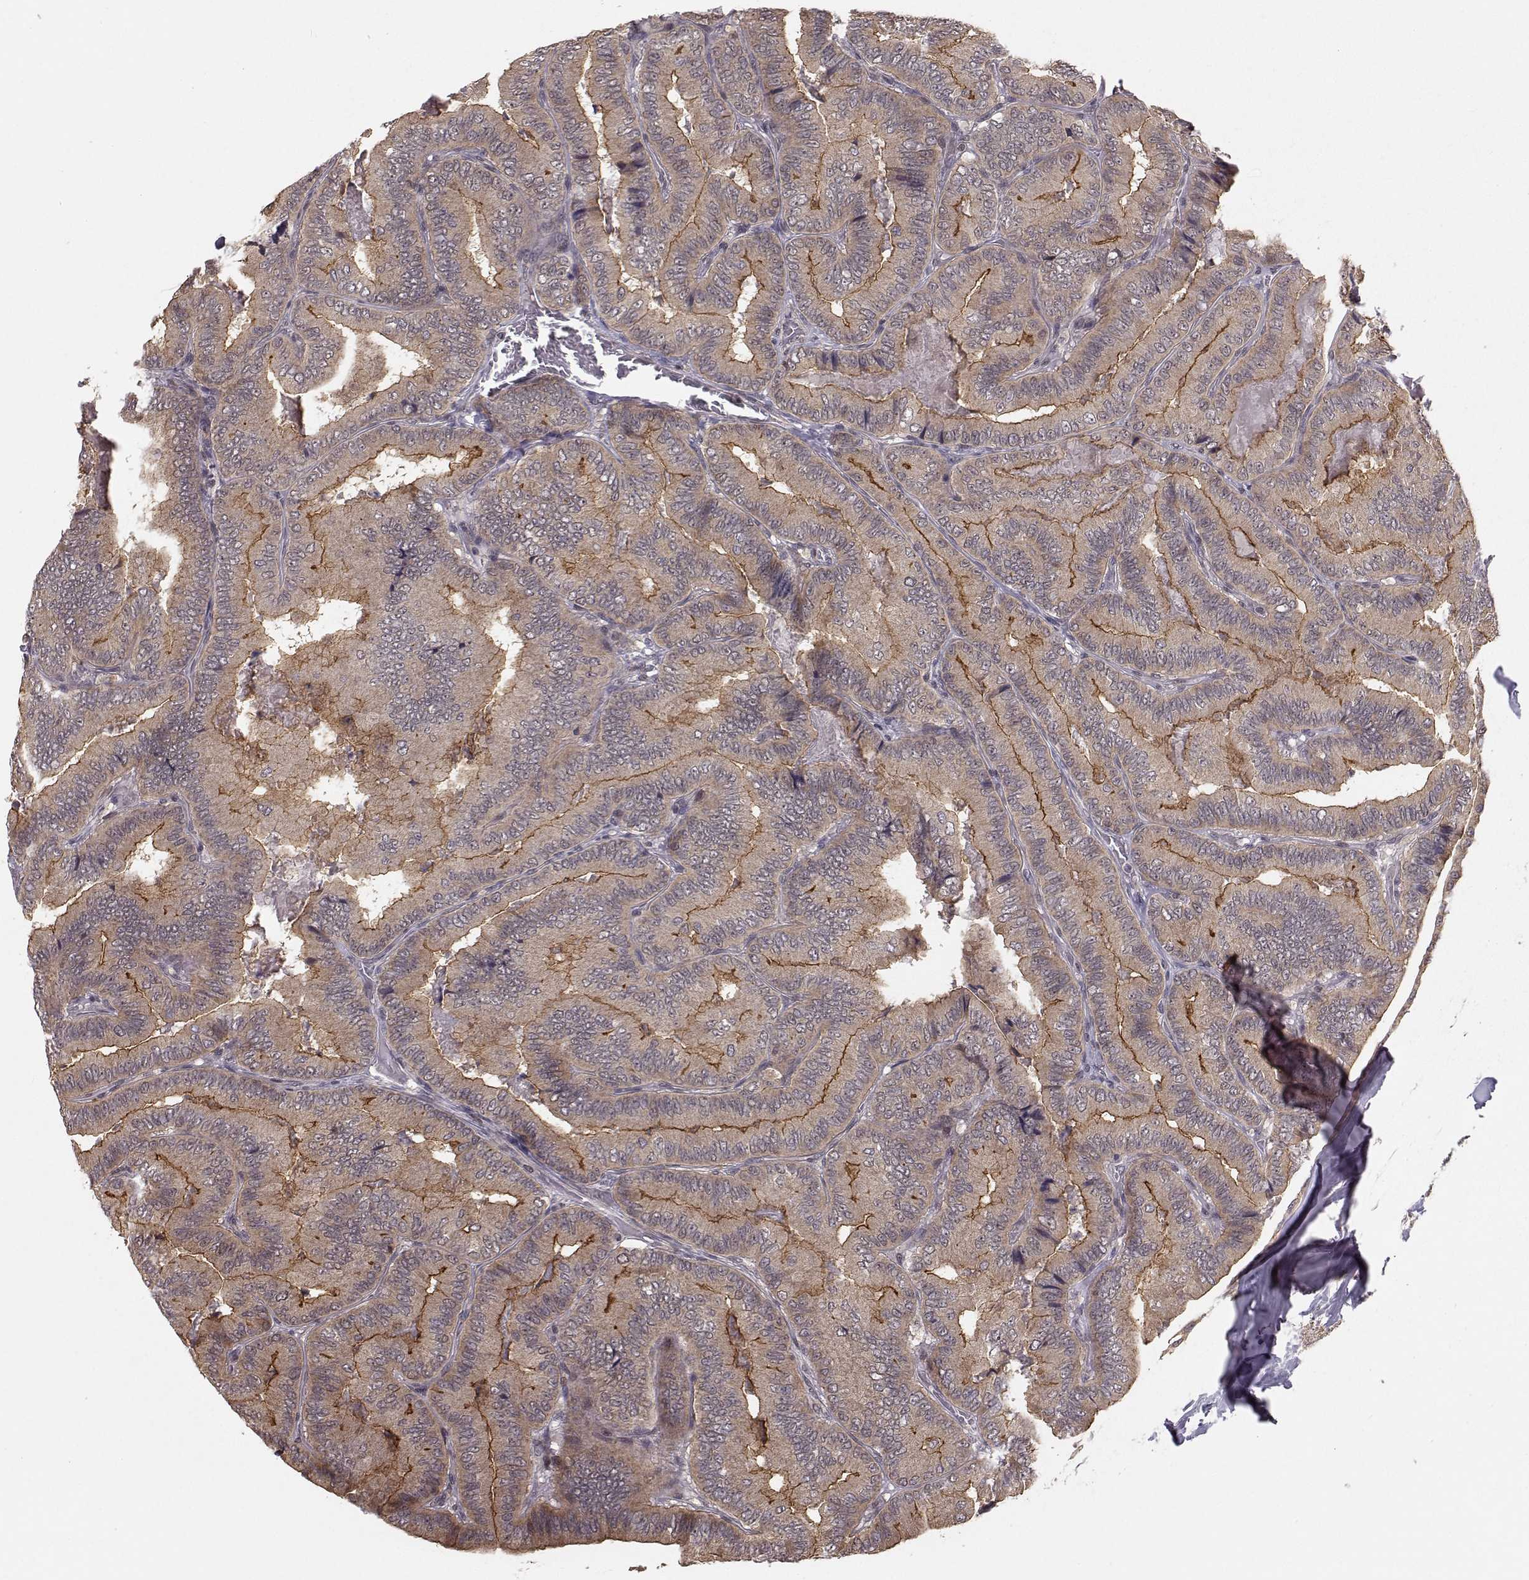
{"staining": {"intensity": "strong", "quantity": ">75%", "location": "cytoplasmic/membranous"}, "tissue": "thyroid cancer", "cell_type": "Tumor cells", "image_type": "cancer", "snomed": [{"axis": "morphology", "description": "Papillary adenocarcinoma, NOS"}, {"axis": "topography", "description": "Thyroid gland"}], "caption": "IHC staining of thyroid papillary adenocarcinoma, which exhibits high levels of strong cytoplasmic/membranous staining in about >75% of tumor cells indicating strong cytoplasmic/membranous protein staining. The staining was performed using DAB (3,3'-diaminobenzidine) (brown) for protein detection and nuclei were counterstained in hematoxylin (blue).", "gene": "PLEKHG3", "patient": {"sex": "male", "age": 61}}